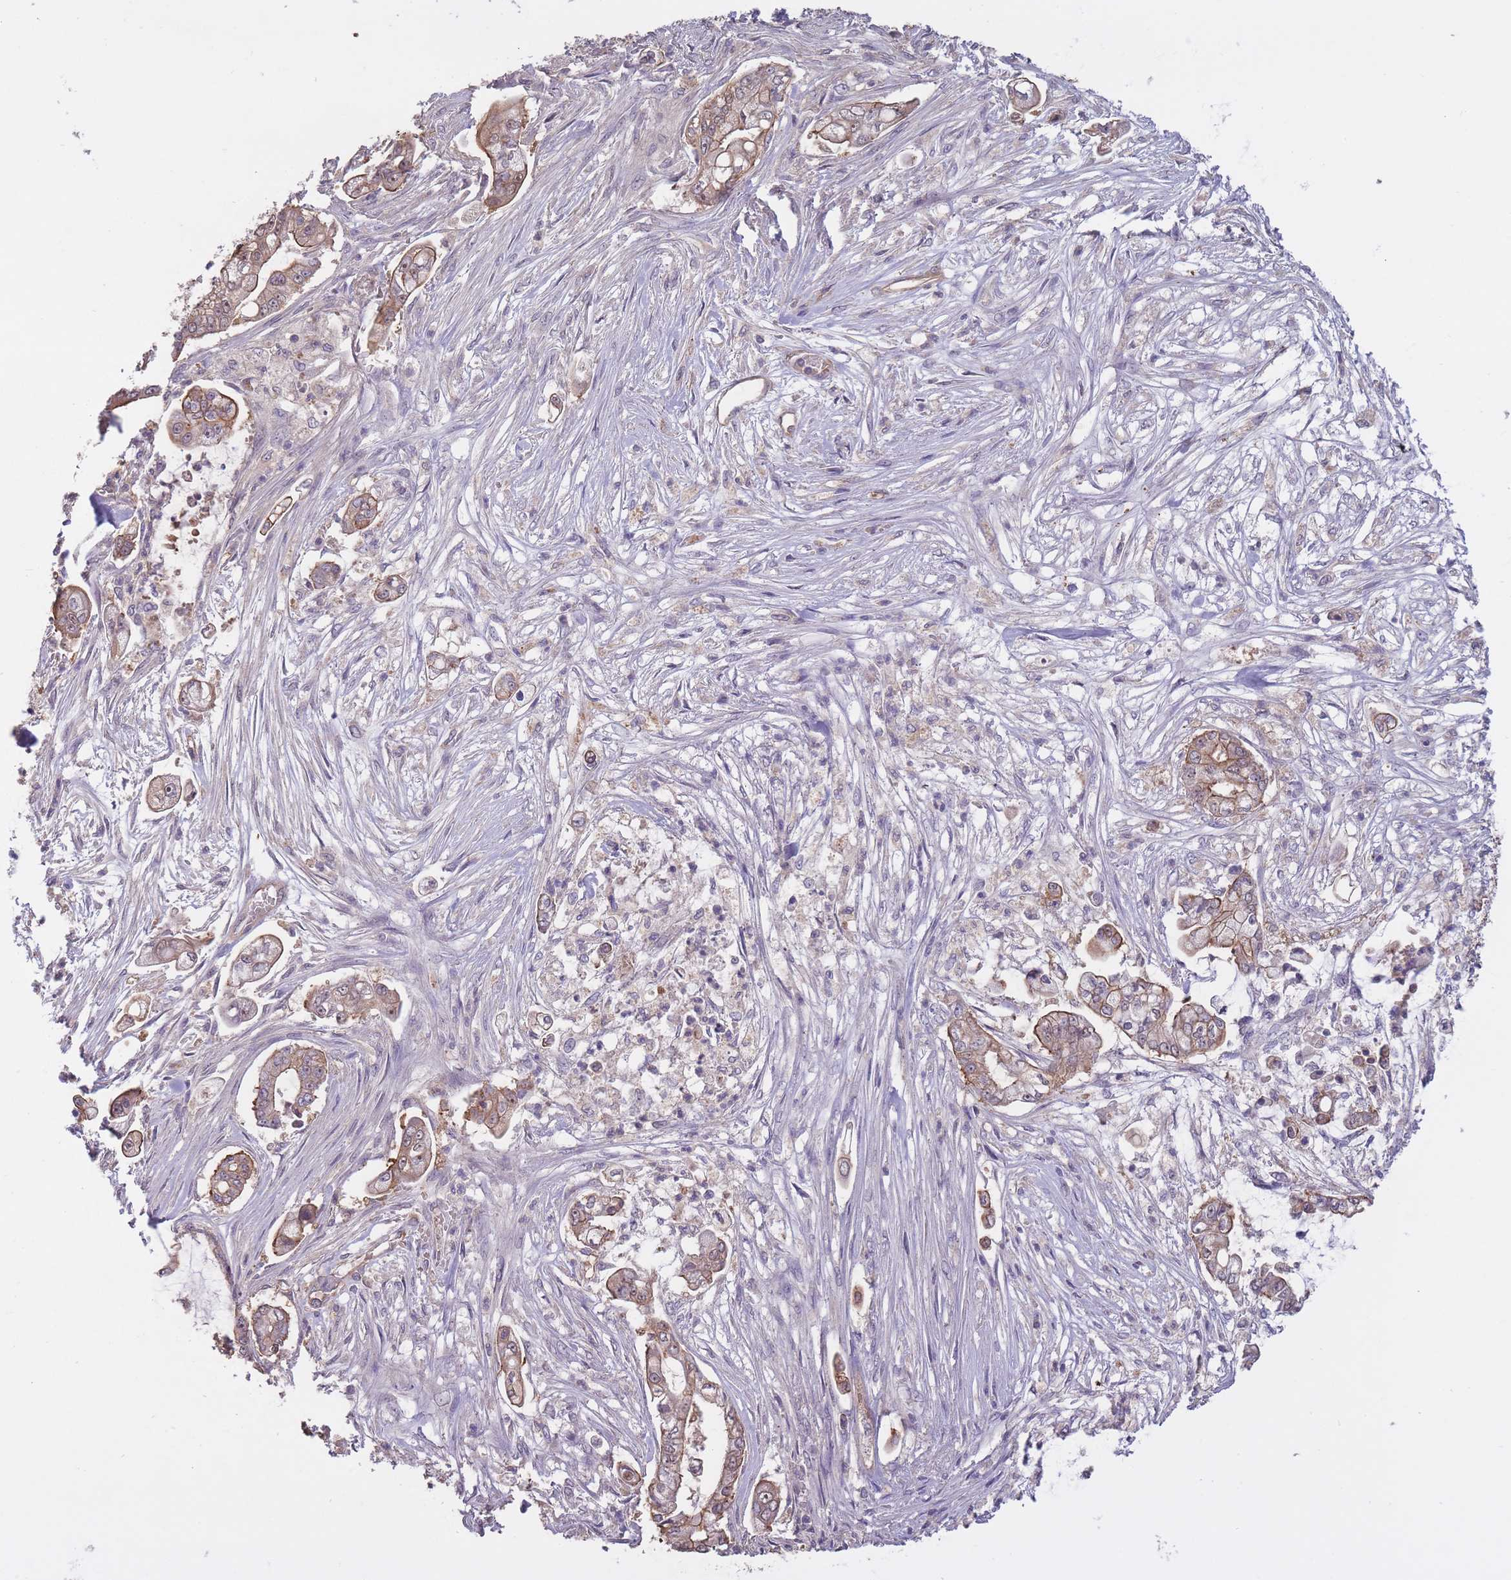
{"staining": {"intensity": "weak", "quantity": "25%-75%", "location": "cytoplasmic/membranous"}, "tissue": "pancreatic cancer", "cell_type": "Tumor cells", "image_type": "cancer", "snomed": [{"axis": "morphology", "description": "Adenocarcinoma, NOS"}, {"axis": "topography", "description": "Pancreas"}], "caption": "Adenocarcinoma (pancreatic) stained for a protein (brown) displays weak cytoplasmic/membranous positive staining in about 25%-75% of tumor cells.", "gene": "KIAA1755", "patient": {"sex": "female", "age": 69}}